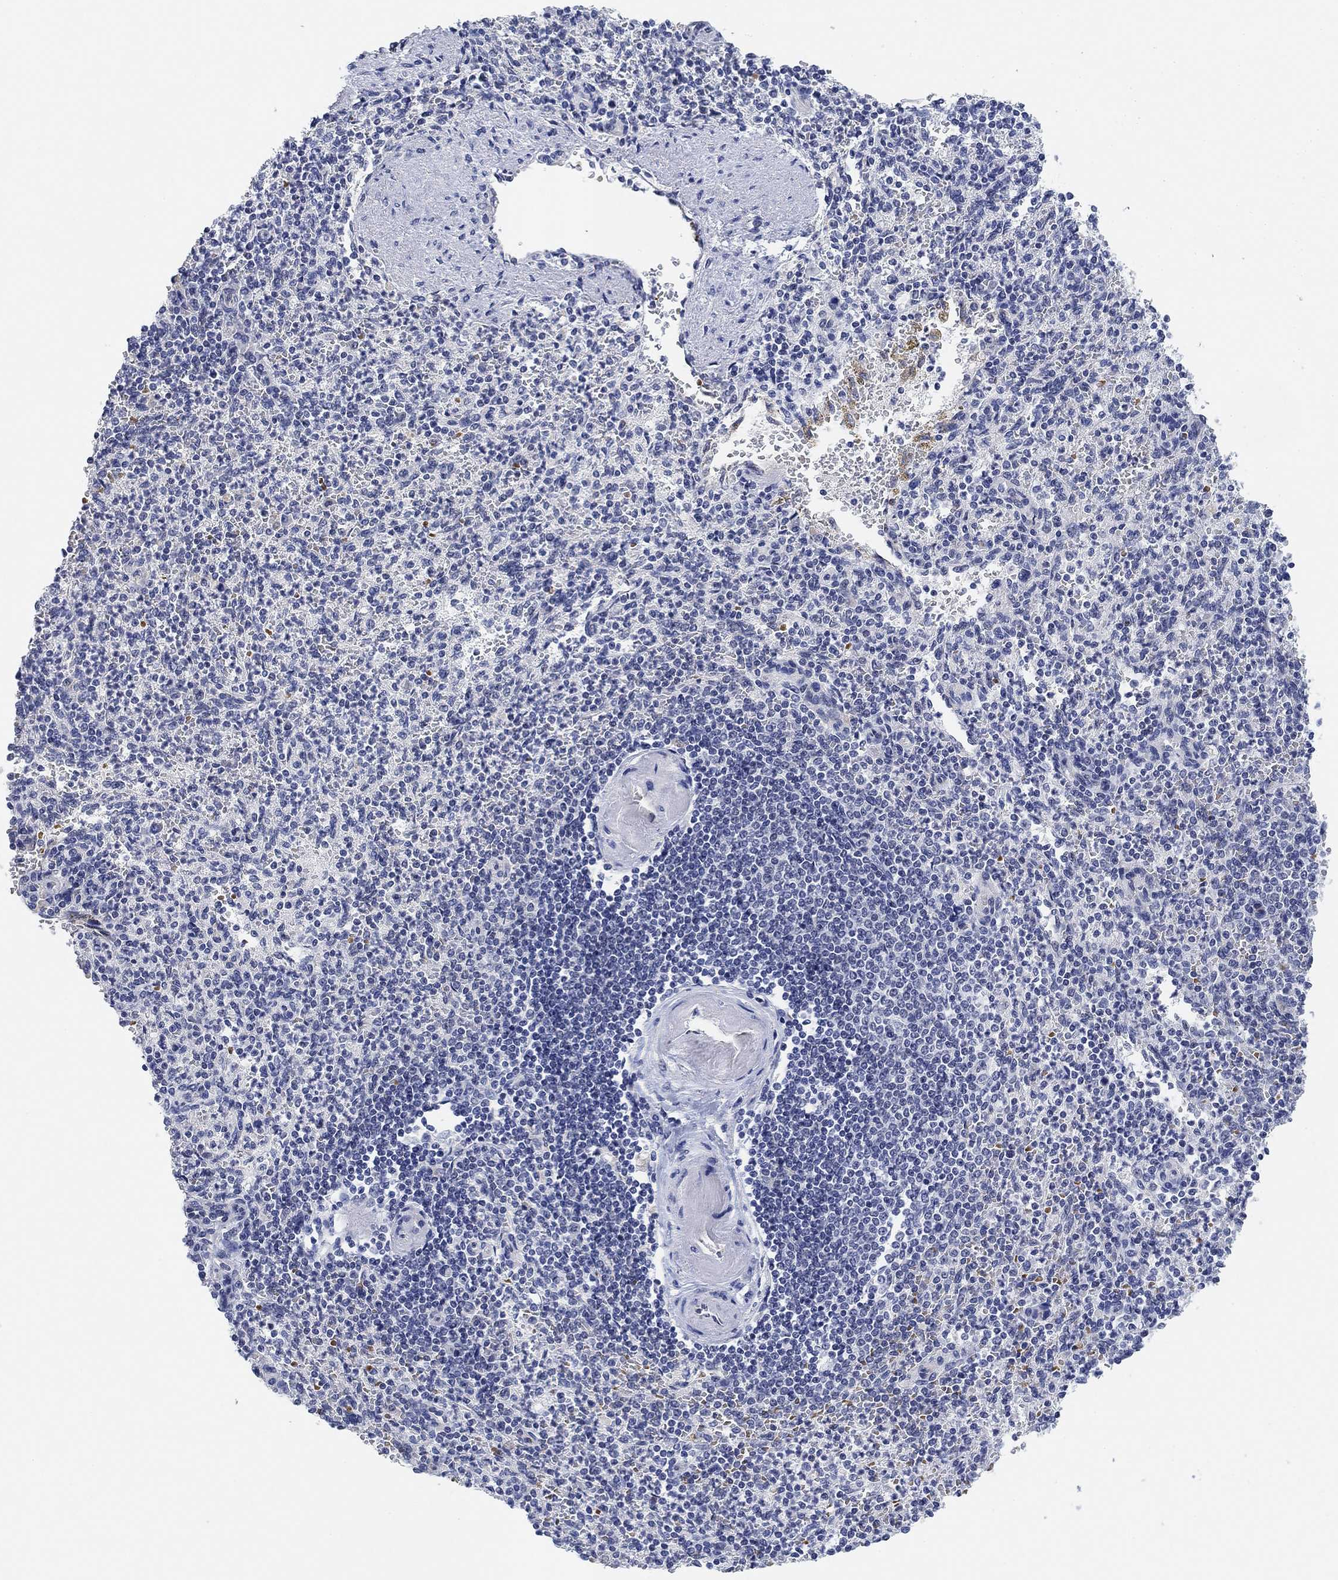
{"staining": {"intensity": "negative", "quantity": "none", "location": "none"}, "tissue": "spleen", "cell_type": "Cells in red pulp", "image_type": "normal", "snomed": [{"axis": "morphology", "description": "Normal tissue, NOS"}, {"axis": "topography", "description": "Spleen"}], "caption": "Protein analysis of benign spleen reveals no significant staining in cells in red pulp. (DAB (3,3'-diaminobenzidine) immunohistochemistry, high magnification).", "gene": "PAX6", "patient": {"sex": "female", "age": 74}}